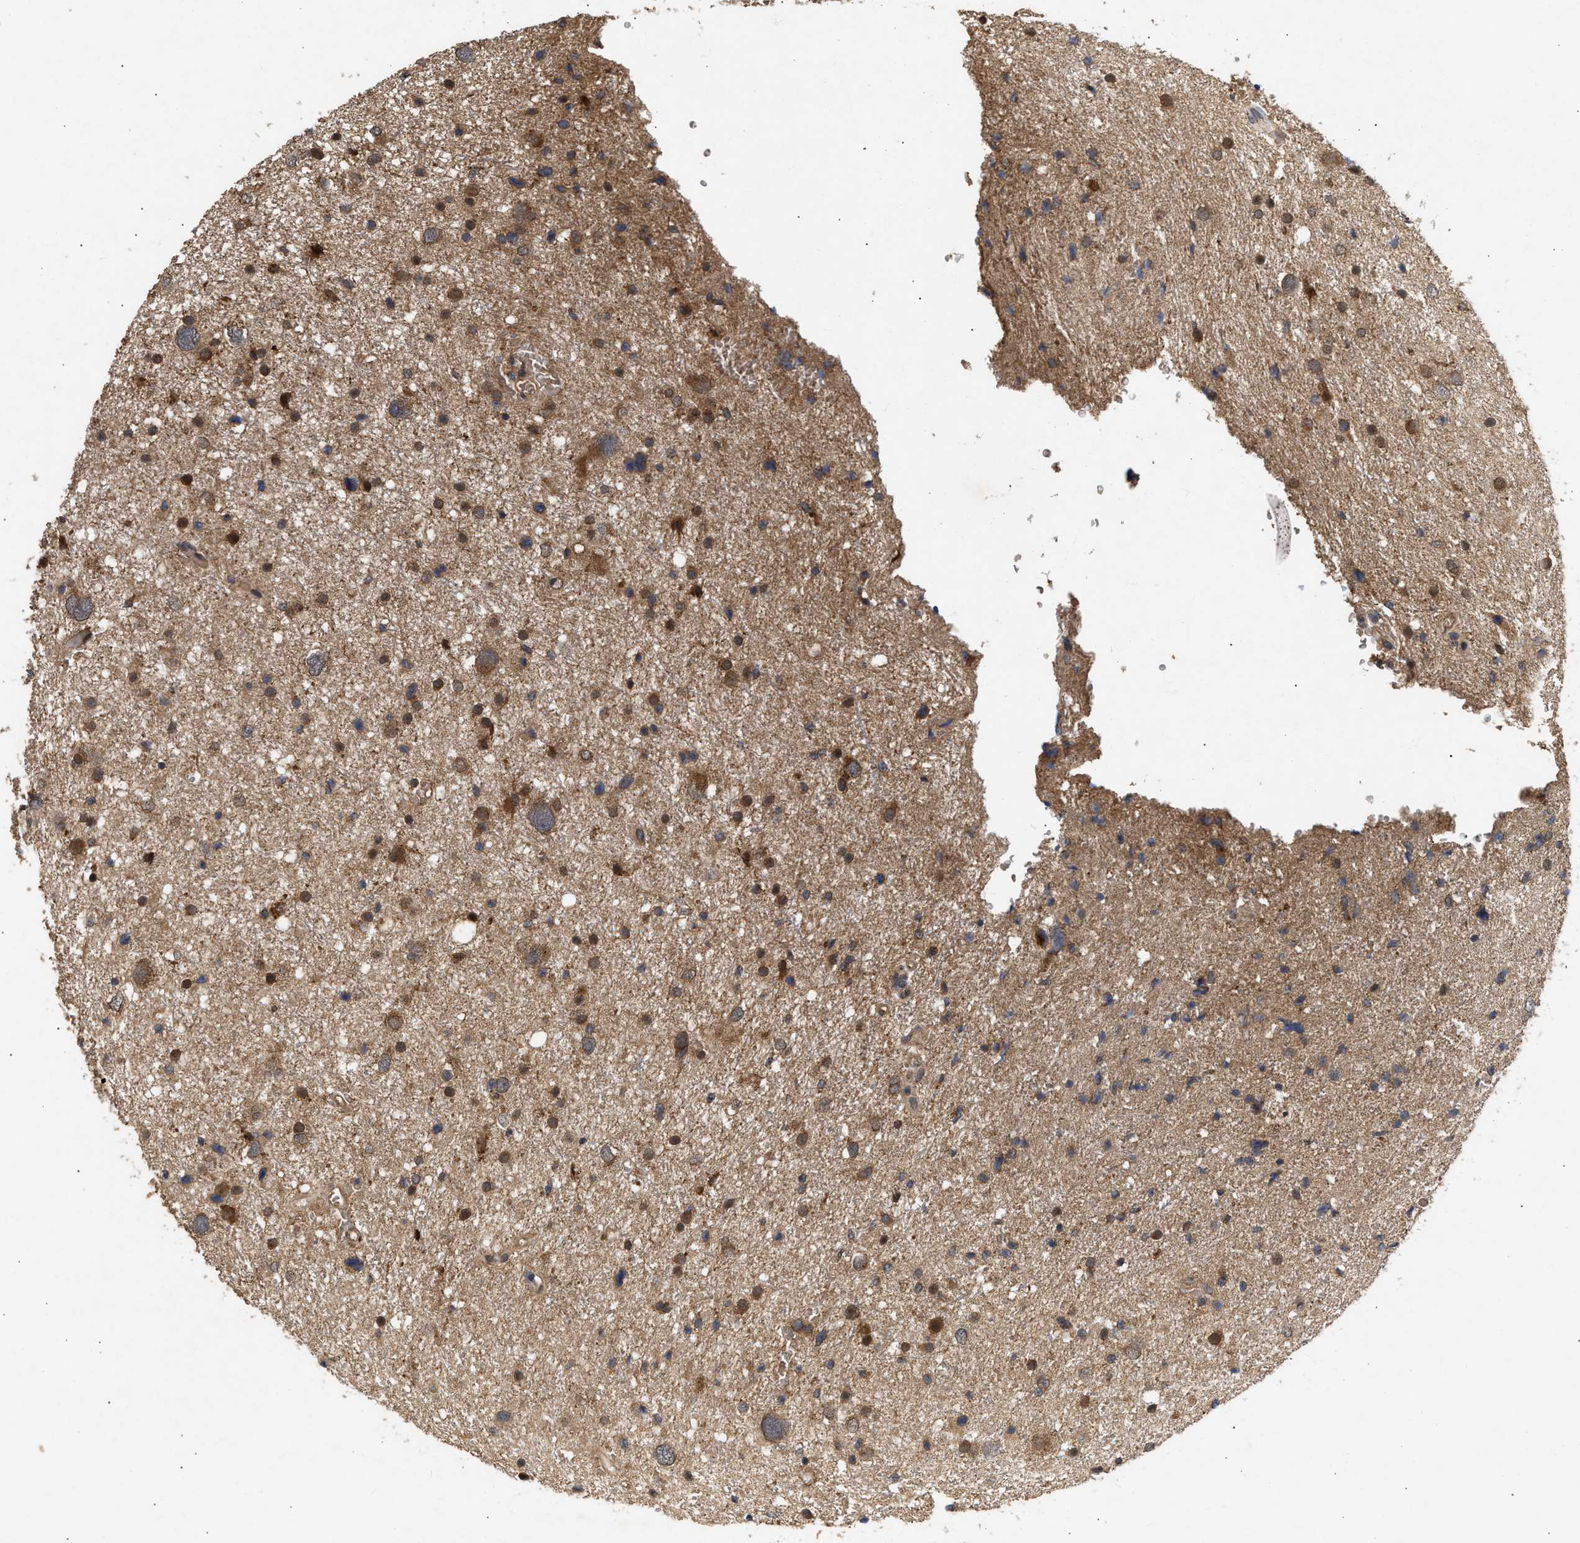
{"staining": {"intensity": "moderate", "quantity": ">75%", "location": "cytoplasmic/membranous,nuclear"}, "tissue": "glioma", "cell_type": "Tumor cells", "image_type": "cancer", "snomed": [{"axis": "morphology", "description": "Glioma, malignant, Low grade"}, {"axis": "topography", "description": "Brain"}], "caption": "Moderate cytoplasmic/membranous and nuclear positivity for a protein is seen in about >75% of tumor cells of glioma using immunohistochemistry (IHC).", "gene": "FITM1", "patient": {"sex": "female", "age": 37}}